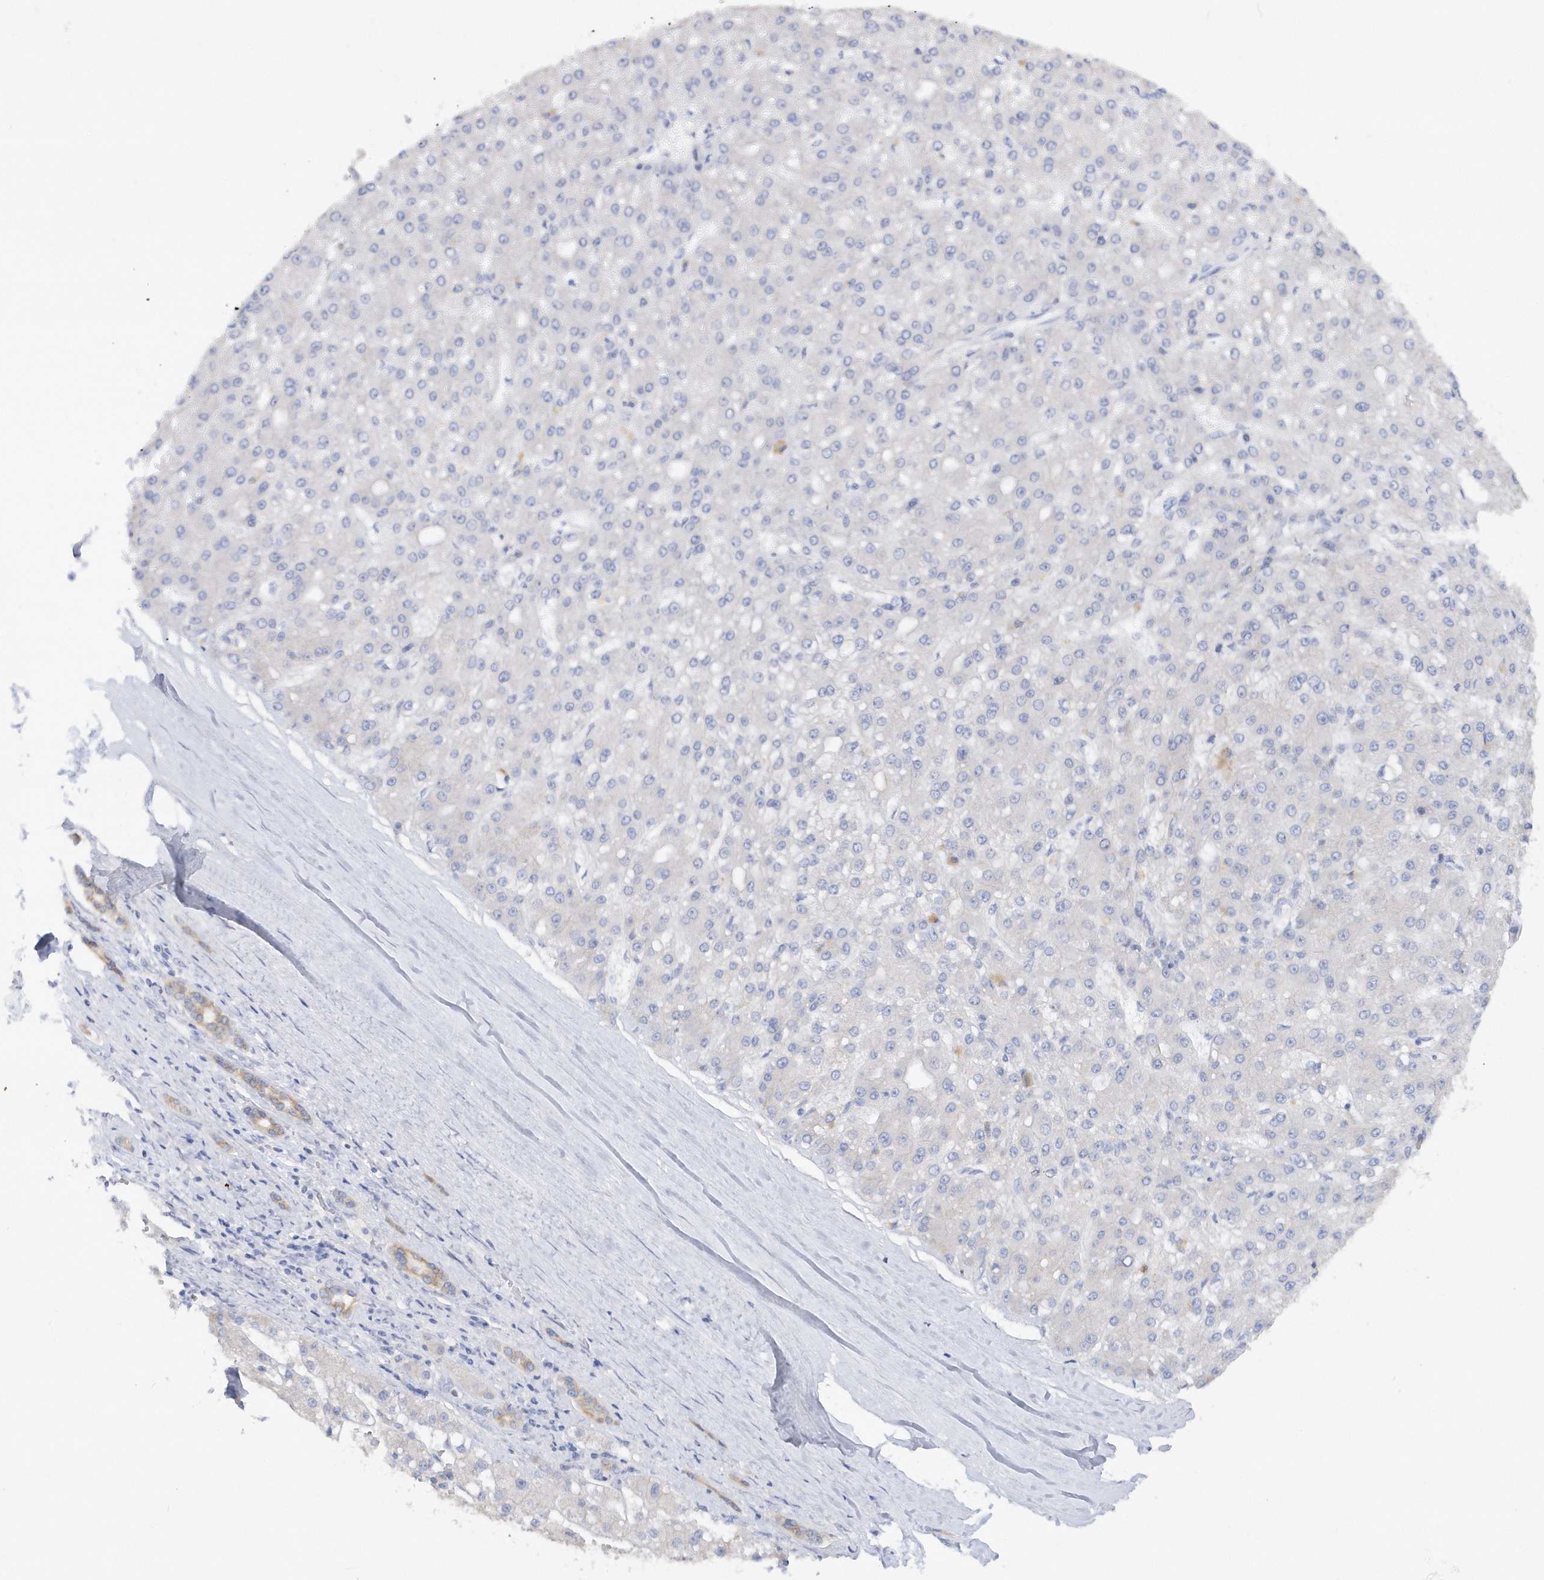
{"staining": {"intensity": "negative", "quantity": "none", "location": "none"}, "tissue": "liver cancer", "cell_type": "Tumor cells", "image_type": "cancer", "snomed": [{"axis": "morphology", "description": "Carcinoma, Hepatocellular, NOS"}, {"axis": "topography", "description": "Liver"}], "caption": "This is an immunohistochemistry (IHC) histopathology image of human liver cancer (hepatocellular carcinoma). There is no positivity in tumor cells.", "gene": "RPE", "patient": {"sex": "male", "age": 67}}